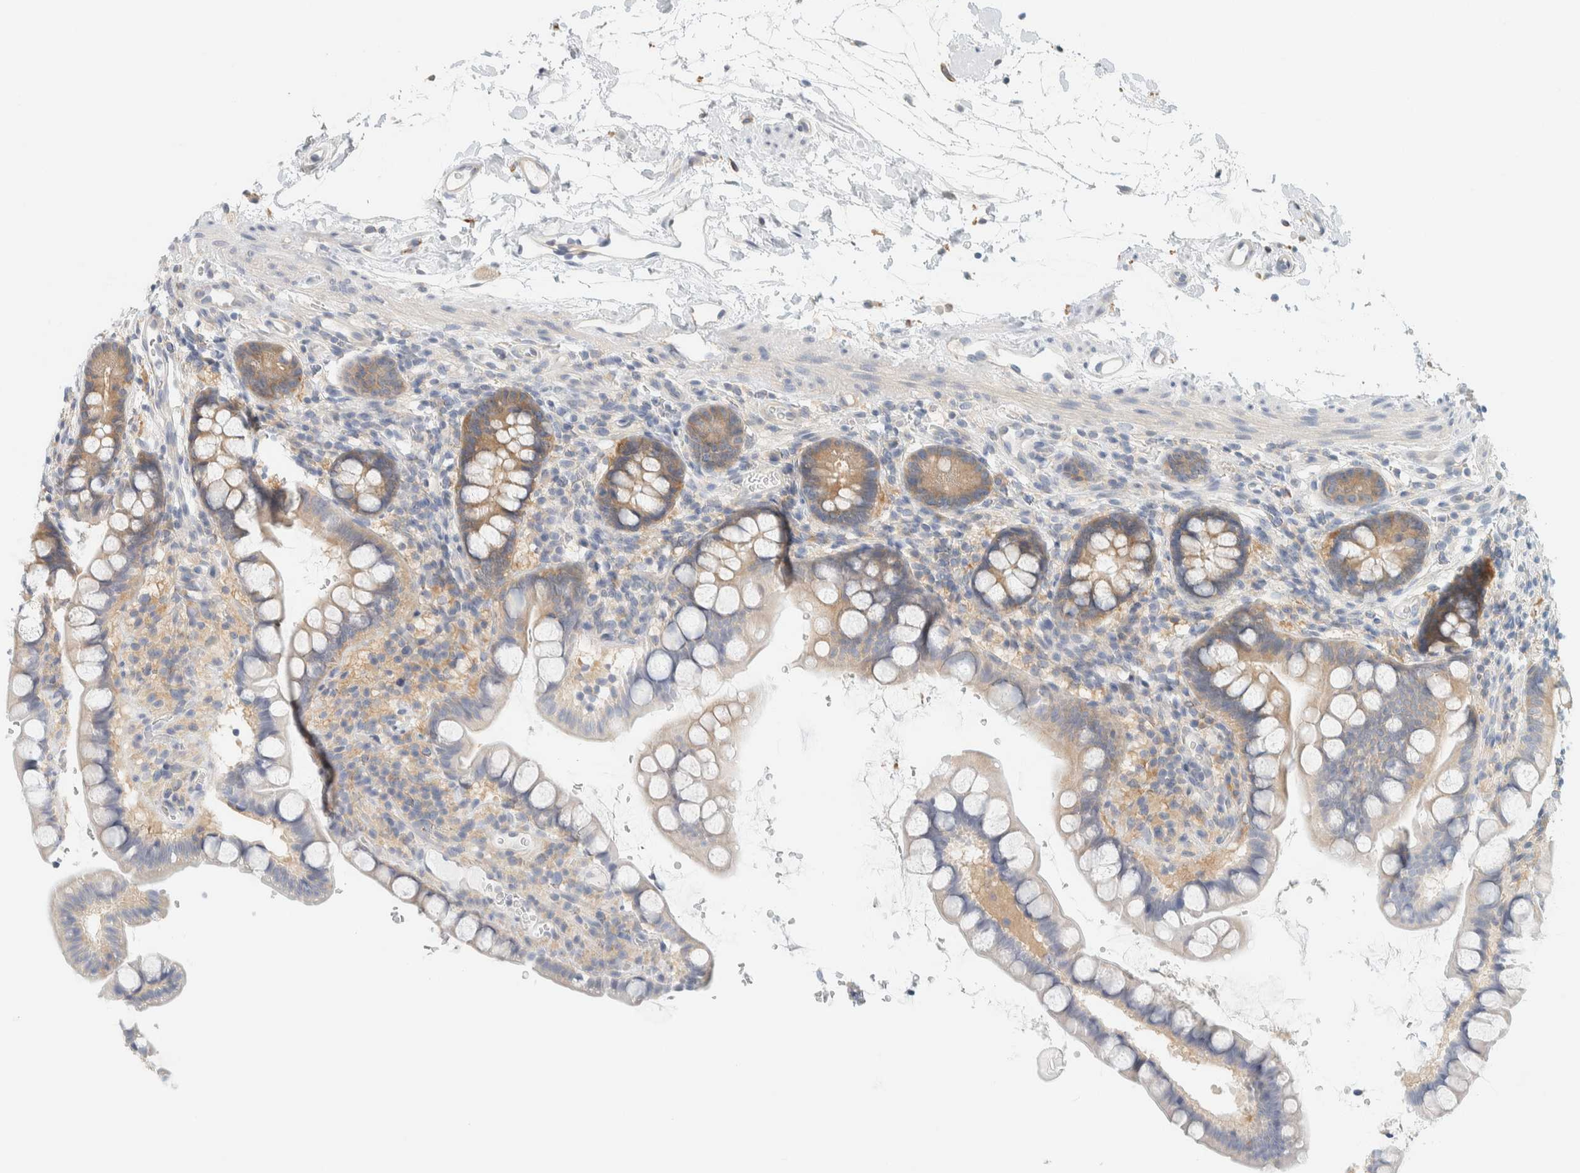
{"staining": {"intensity": "moderate", "quantity": "<25%", "location": "cytoplasmic/membranous"}, "tissue": "small intestine", "cell_type": "Glandular cells", "image_type": "normal", "snomed": [{"axis": "morphology", "description": "Normal tissue, NOS"}, {"axis": "topography", "description": "Smooth muscle"}, {"axis": "topography", "description": "Small intestine"}], "caption": "DAB (3,3'-diaminobenzidine) immunohistochemical staining of normal small intestine reveals moderate cytoplasmic/membranous protein staining in about <25% of glandular cells.", "gene": "AARSD1", "patient": {"sex": "female", "age": 84}}